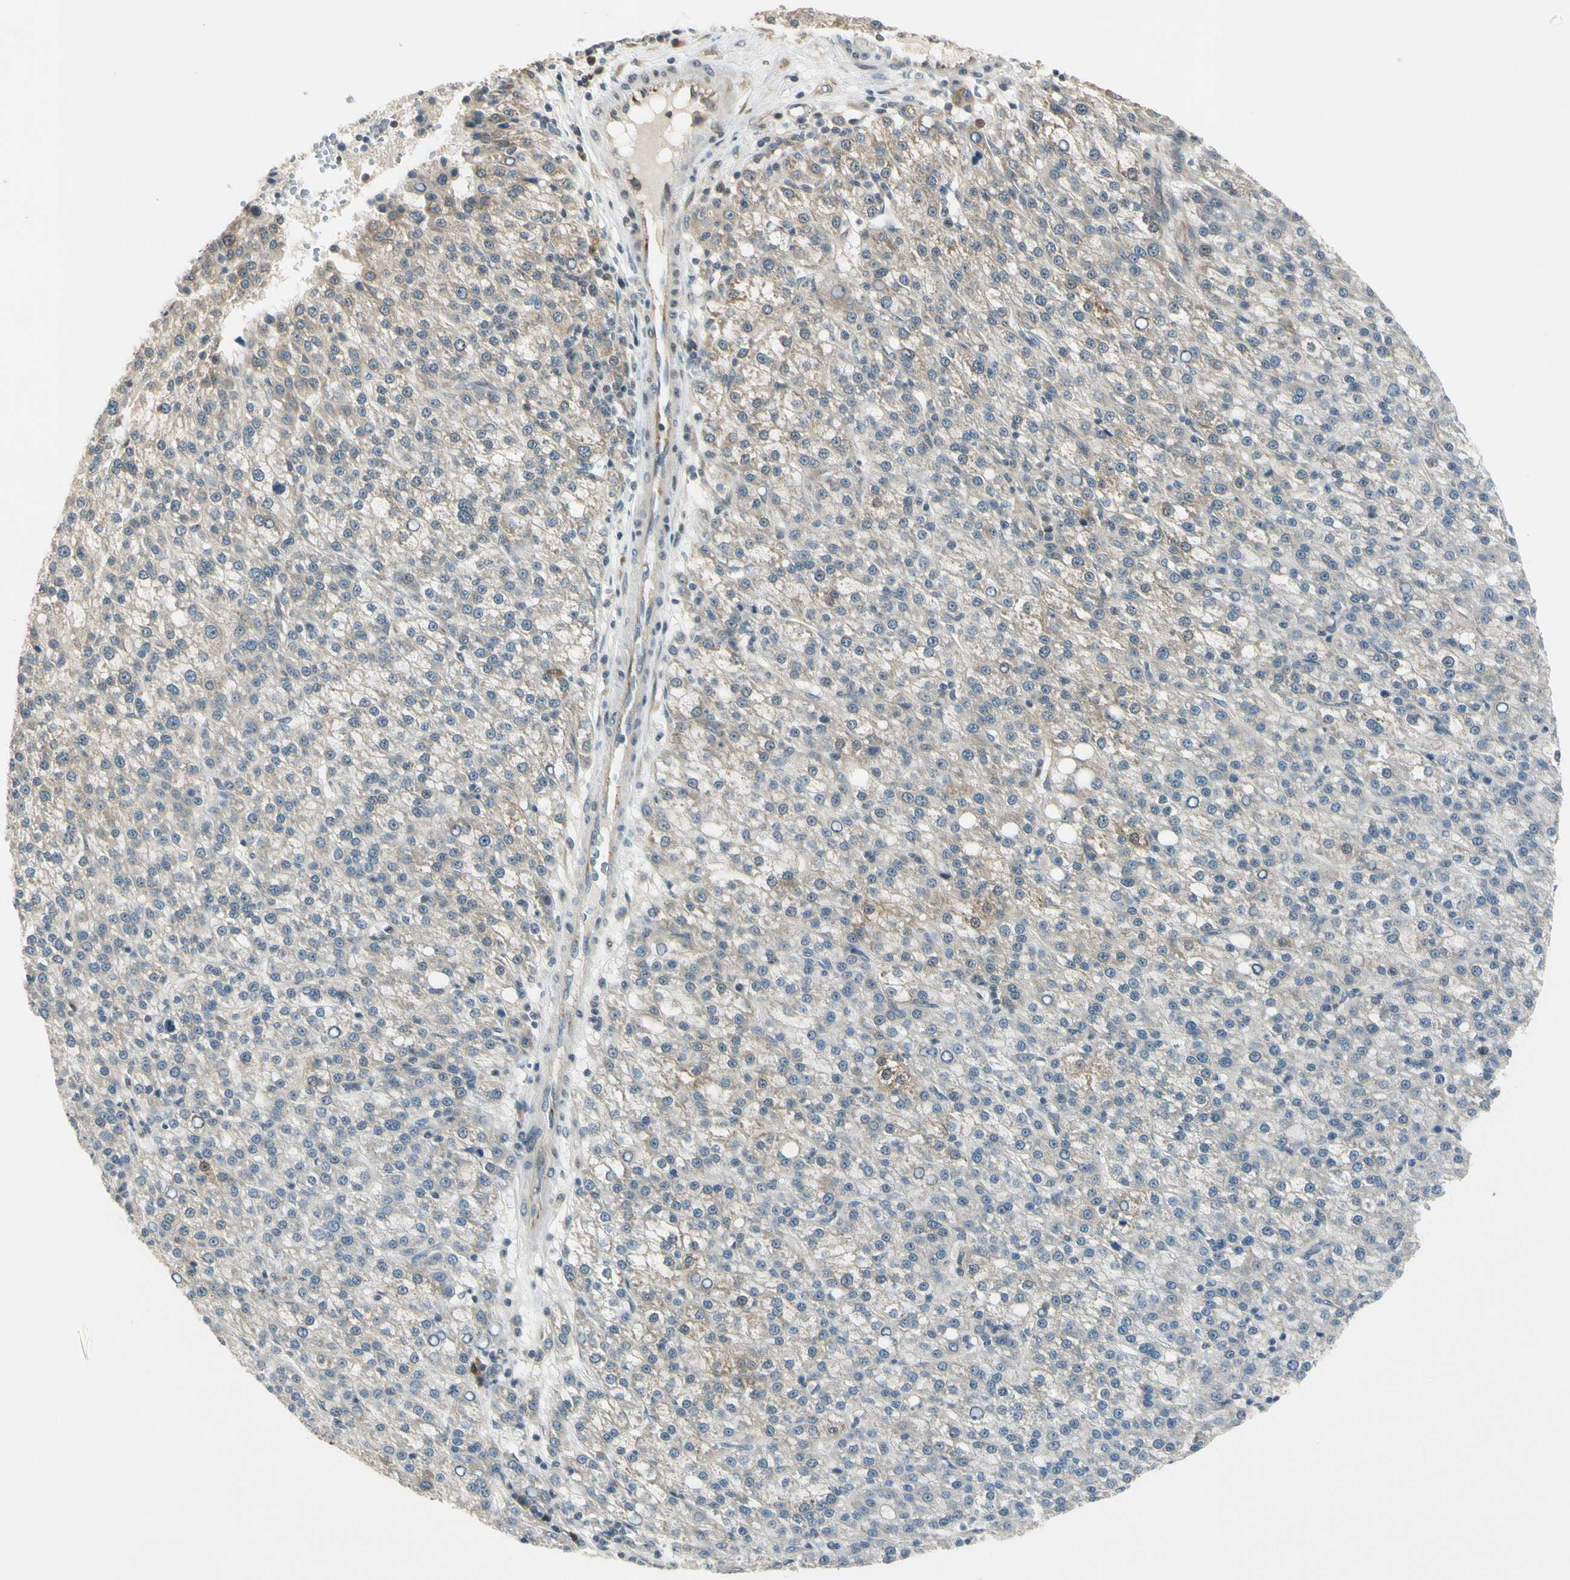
{"staining": {"intensity": "negative", "quantity": "none", "location": "none"}, "tissue": "liver cancer", "cell_type": "Tumor cells", "image_type": "cancer", "snomed": [{"axis": "morphology", "description": "Carcinoma, Hepatocellular, NOS"}, {"axis": "topography", "description": "Liver"}], "caption": "Tumor cells show no significant protein expression in liver cancer (hepatocellular carcinoma). (DAB (3,3'-diaminobenzidine) immunohistochemistry with hematoxylin counter stain).", "gene": "RPS6KB2", "patient": {"sex": "female", "age": 58}}